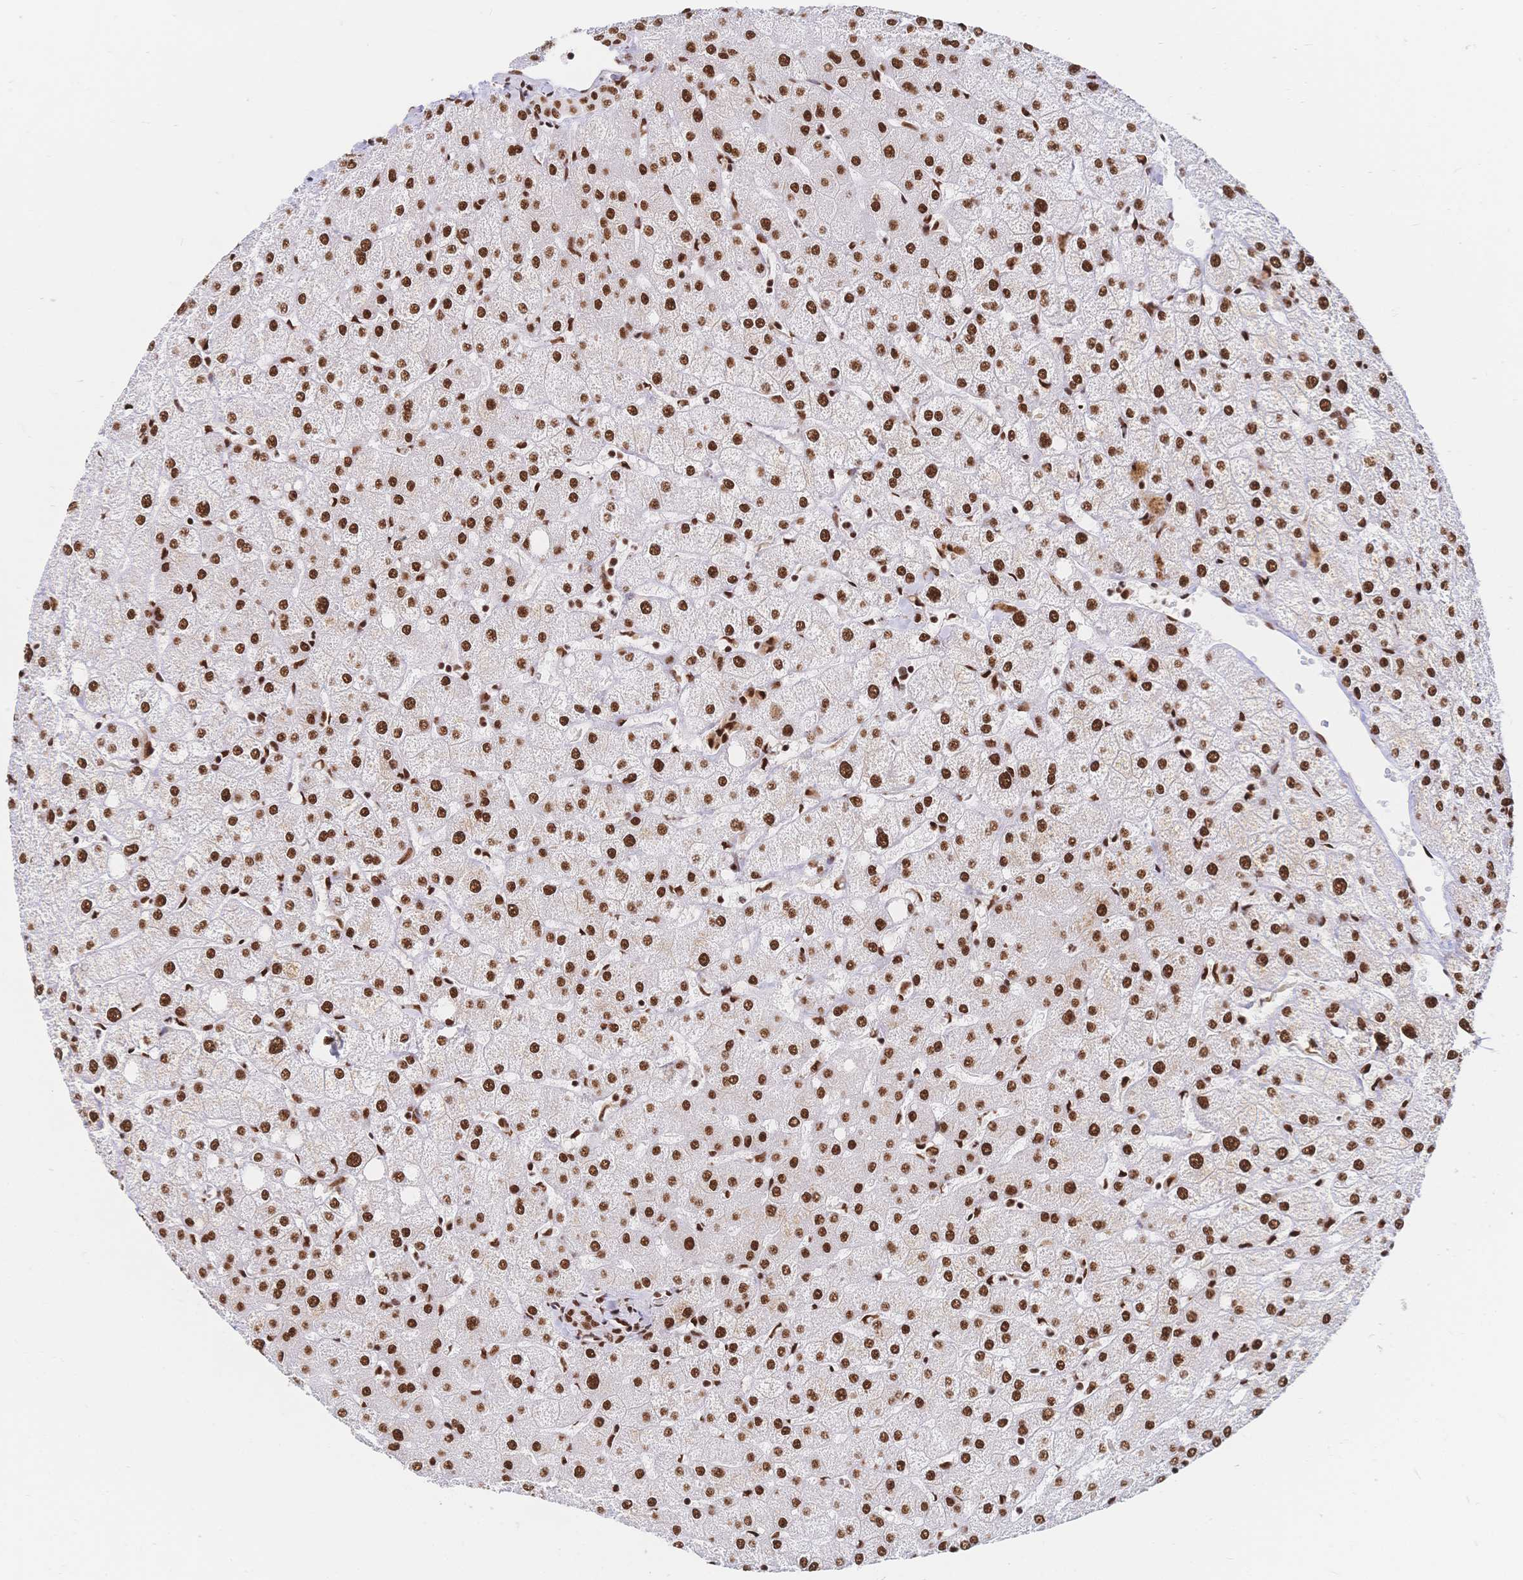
{"staining": {"intensity": "strong", "quantity": ">75%", "location": "nuclear"}, "tissue": "liver", "cell_type": "Cholangiocytes", "image_type": "normal", "snomed": [{"axis": "morphology", "description": "Normal tissue, NOS"}, {"axis": "topography", "description": "Liver"}], "caption": "The image shows immunohistochemical staining of unremarkable liver. There is strong nuclear staining is identified in approximately >75% of cholangiocytes. Using DAB (3,3'-diaminobenzidine) (brown) and hematoxylin (blue) stains, captured at high magnification using brightfield microscopy.", "gene": "SRSF1", "patient": {"sex": "female", "age": 54}}